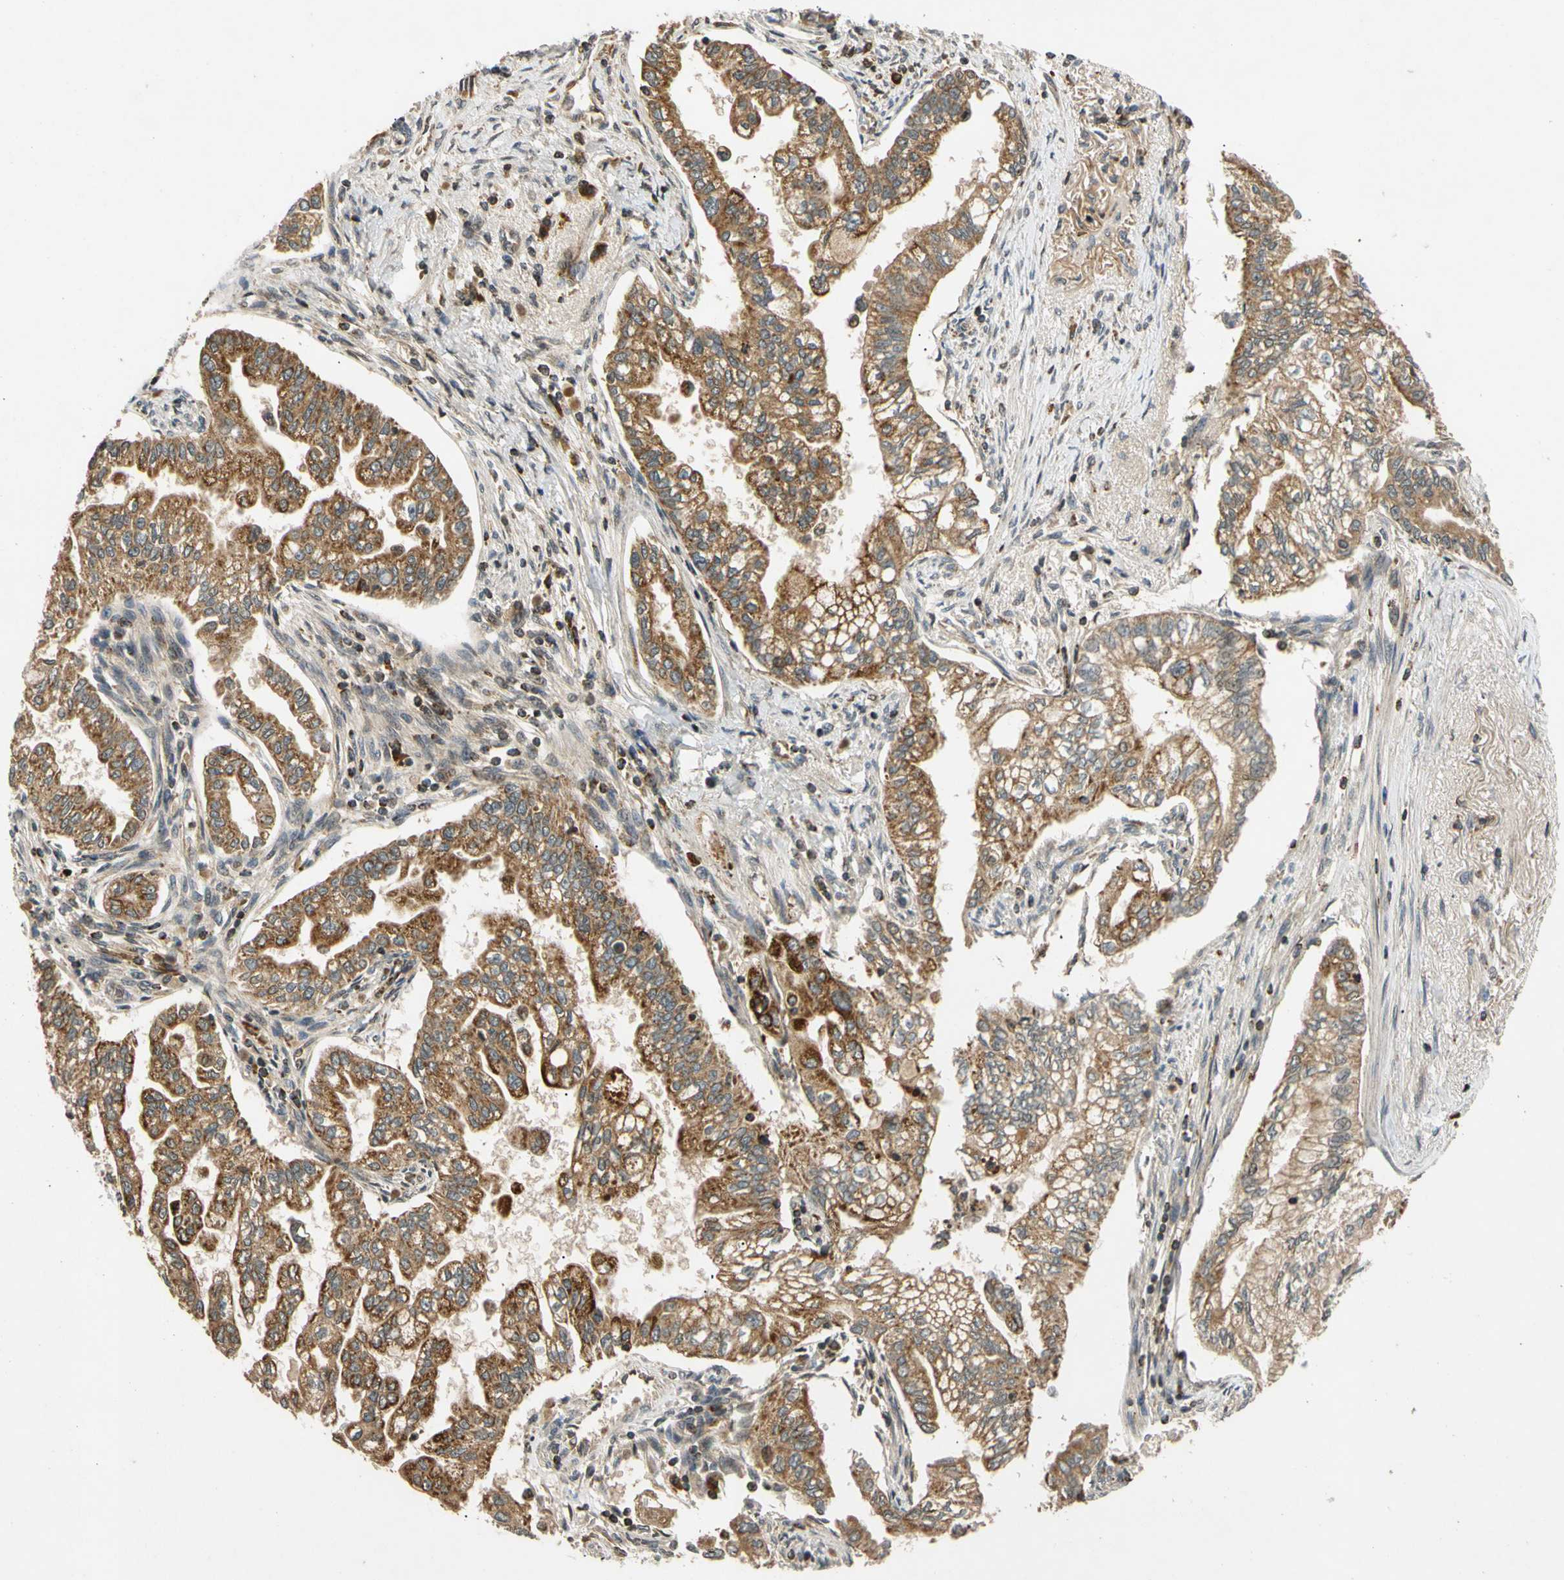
{"staining": {"intensity": "strong", "quantity": ">75%", "location": "cytoplasmic/membranous"}, "tissue": "pancreatic cancer", "cell_type": "Tumor cells", "image_type": "cancer", "snomed": [{"axis": "morphology", "description": "Normal tissue, NOS"}, {"axis": "topography", "description": "Pancreas"}], "caption": "DAB immunohistochemical staining of human pancreatic cancer reveals strong cytoplasmic/membranous protein positivity in approximately >75% of tumor cells.", "gene": "MRPS22", "patient": {"sex": "male", "age": 42}}